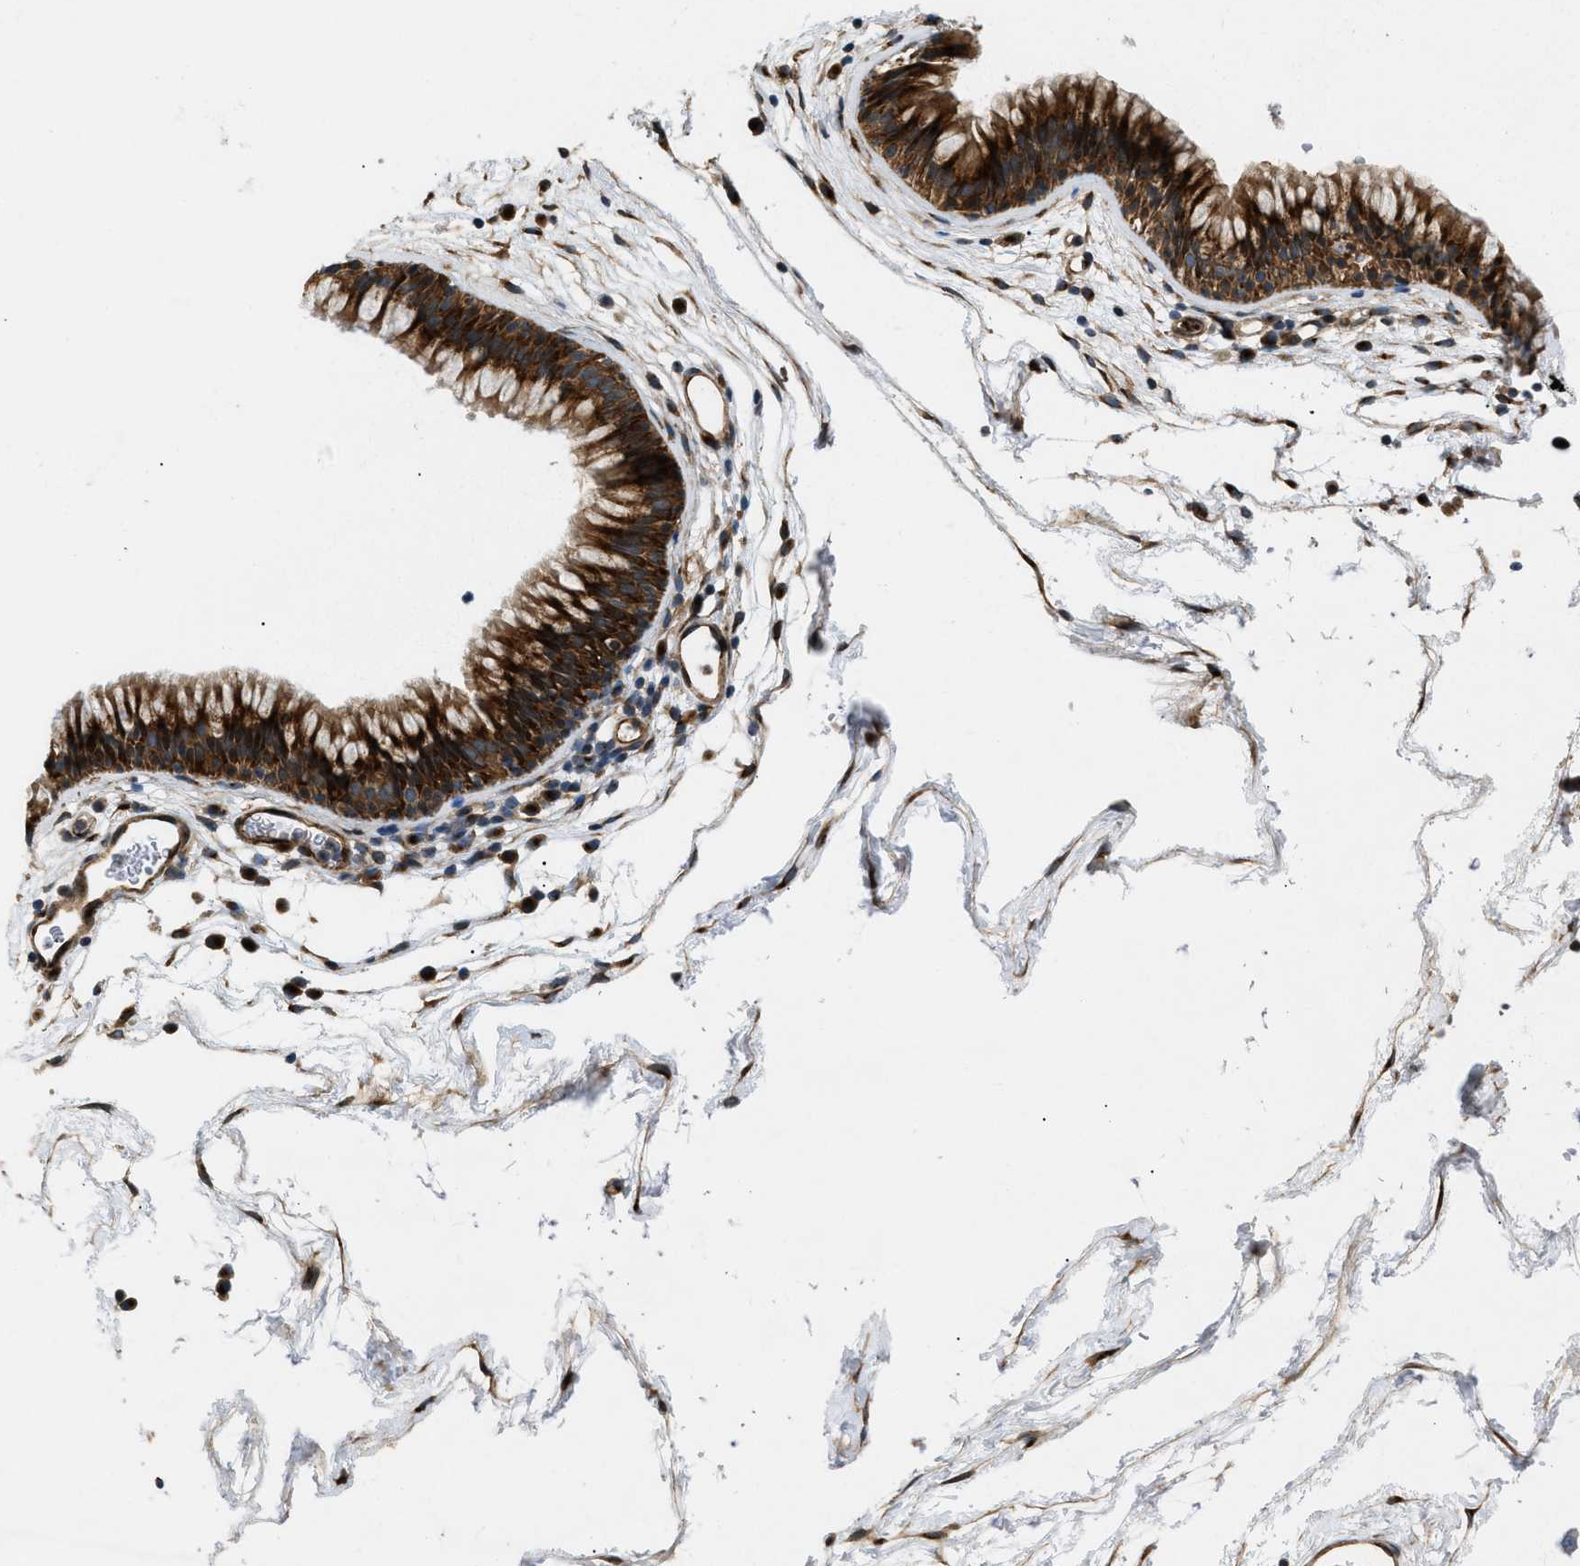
{"staining": {"intensity": "strong", "quantity": ">75%", "location": "cytoplasmic/membranous"}, "tissue": "nasopharynx", "cell_type": "Respiratory epithelial cells", "image_type": "normal", "snomed": [{"axis": "morphology", "description": "Normal tissue, NOS"}, {"axis": "morphology", "description": "Inflammation, NOS"}, {"axis": "topography", "description": "Nasopharynx"}], "caption": "Immunohistochemistry image of normal nasopharynx: human nasopharynx stained using IHC exhibits high levels of strong protein expression localized specifically in the cytoplasmic/membranous of respiratory epithelial cells, appearing as a cytoplasmic/membranous brown color.", "gene": "LYSMD3", "patient": {"sex": "male", "age": 48}}